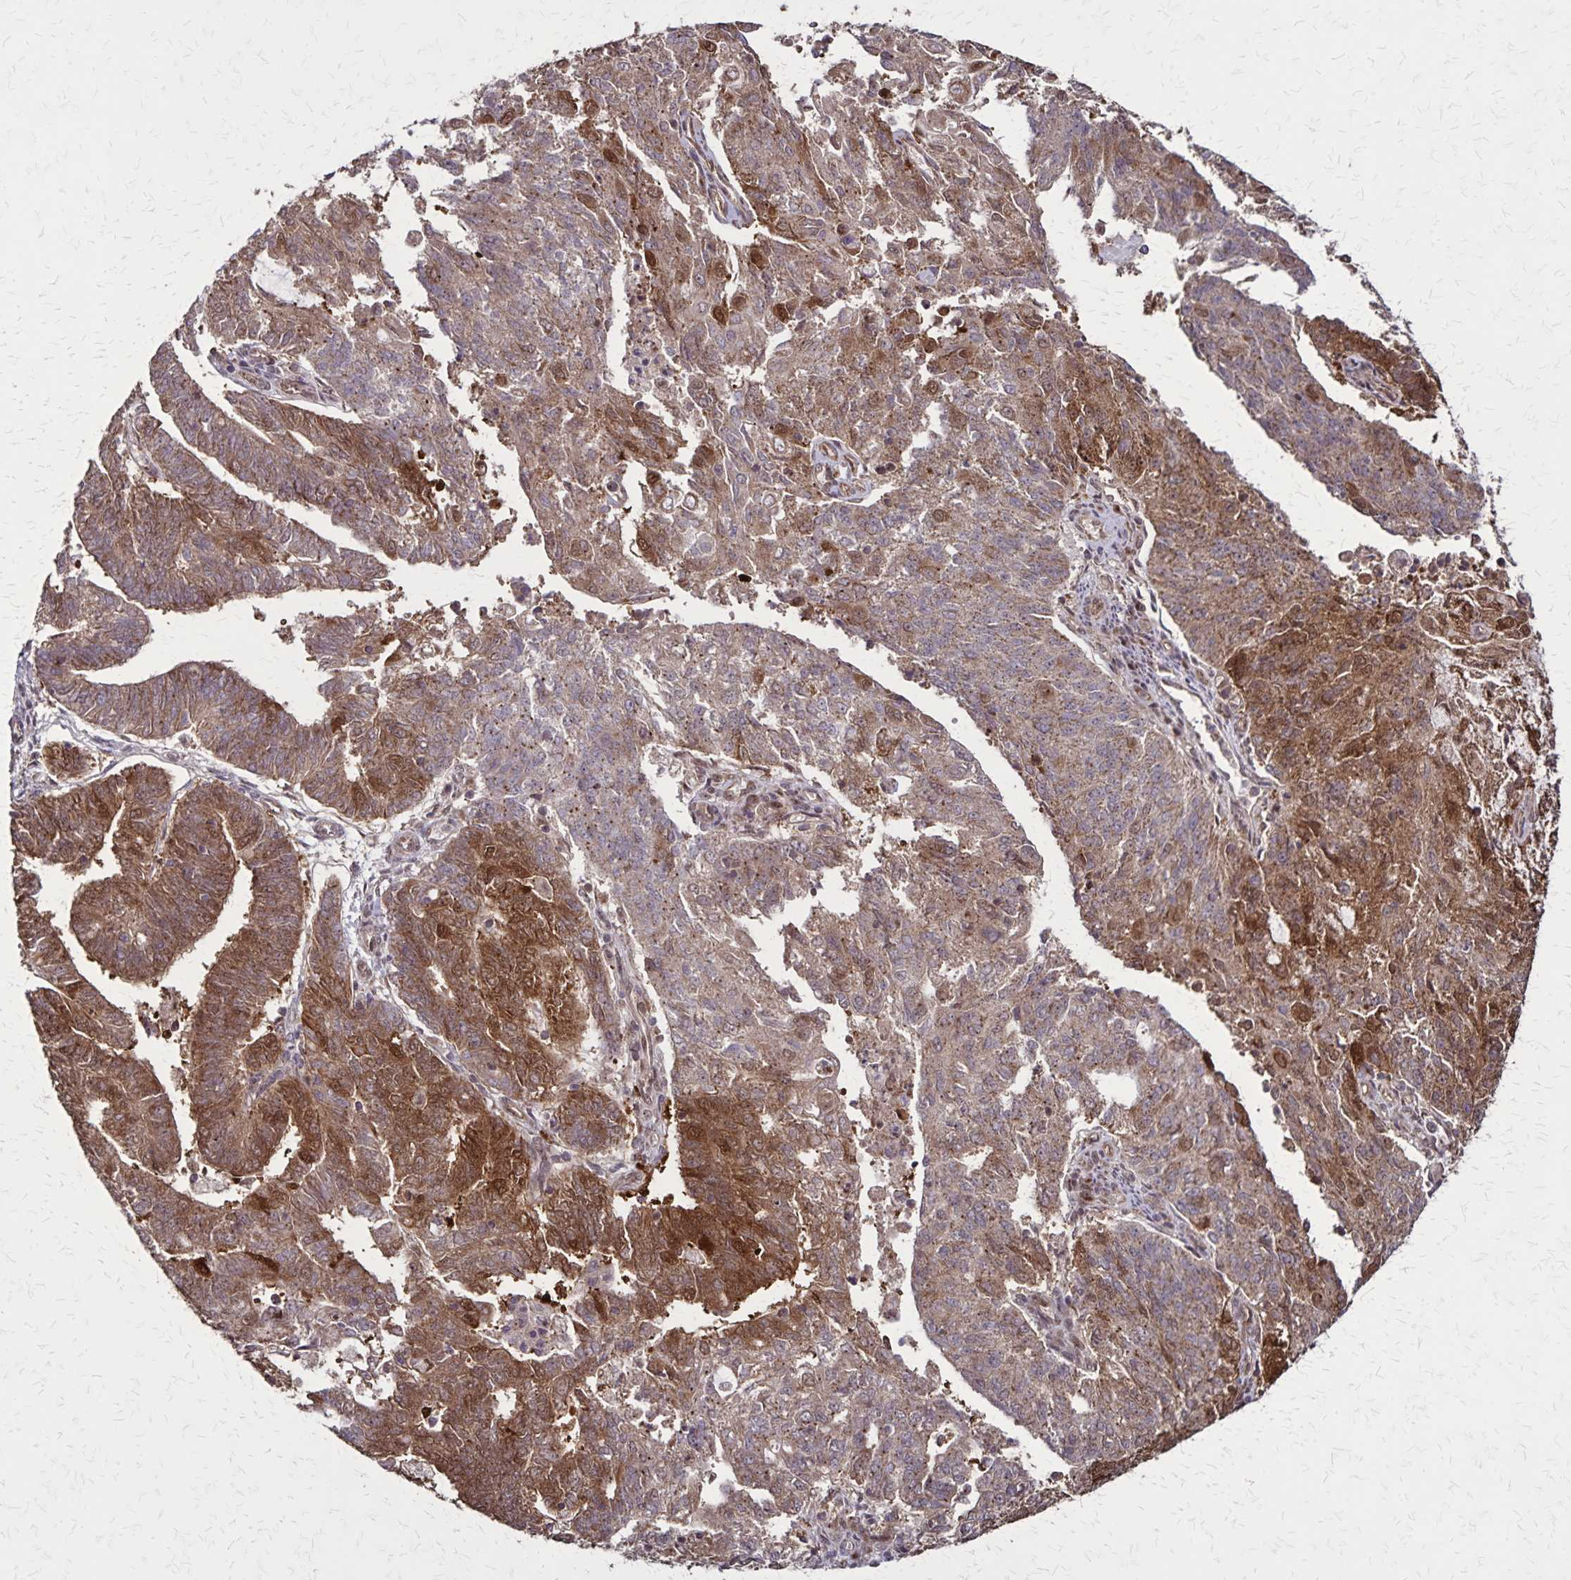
{"staining": {"intensity": "moderate", "quantity": ">75%", "location": "cytoplasmic/membranous"}, "tissue": "endometrial cancer", "cell_type": "Tumor cells", "image_type": "cancer", "snomed": [{"axis": "morphology", "description": "Adenocarcinoma, NOS"}, {"axis": "topography", "description": "Endometrium"}], "caption": "A medium amount of moderate cytoplasmic/membranous staining is seen in about >75% of tumor cells in endometrial cancer tissue.", "gene": "NFS1", "patient": {"sex": "female", "age": 82}}